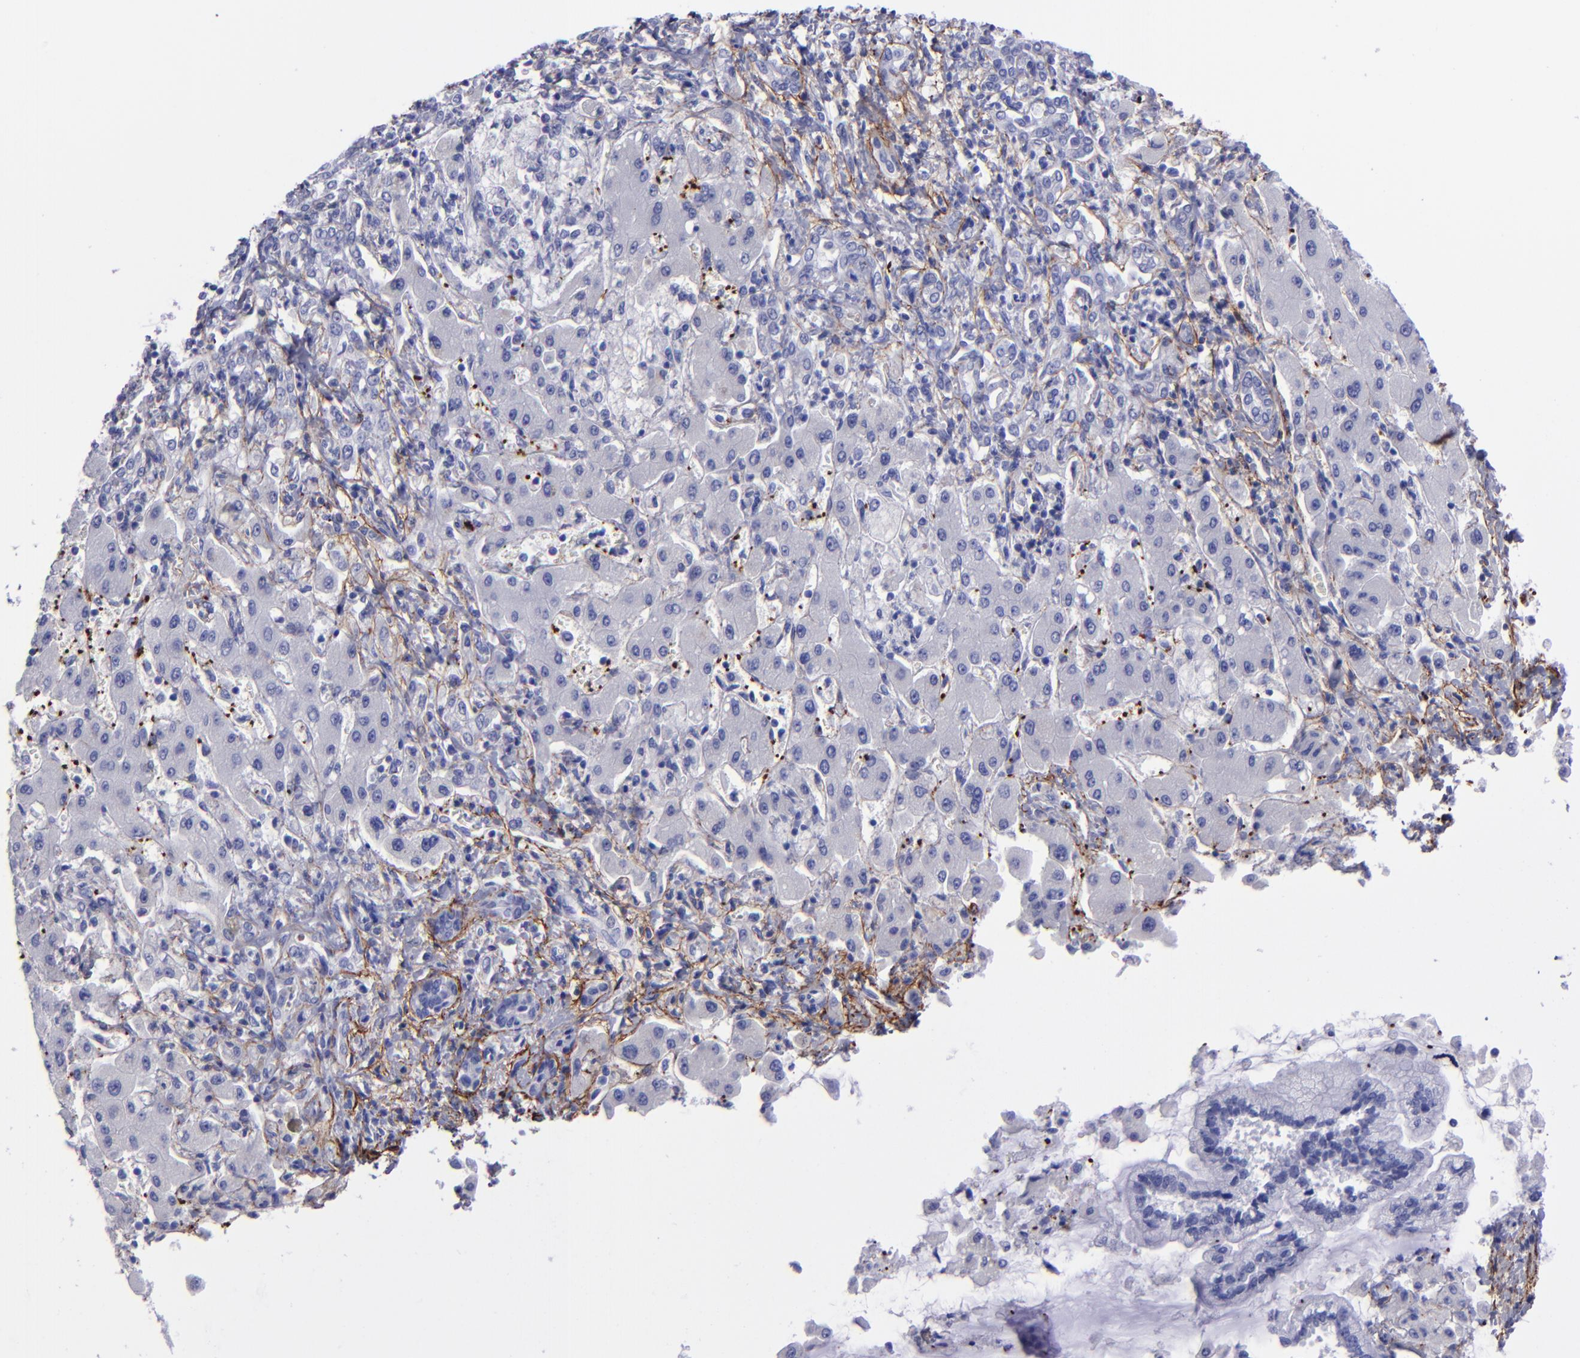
{"staining": {"intensity": "negative", "quantity": "none", "location": "none"}, "tissue": "liver cancer", "cell_type": "Tumor cells", "image_type": "cancer", "snomed": [{"axis": "morphology", "description": "Cholangiocarcinoma"}, {"axis": "topography", "description": "Liver"}], "caption": "The photomicrograph exhibits no staining of tumor cells in liver cancer.", "gene": "EFCAB13", "patient": {"sex": "male", "age": 50}}